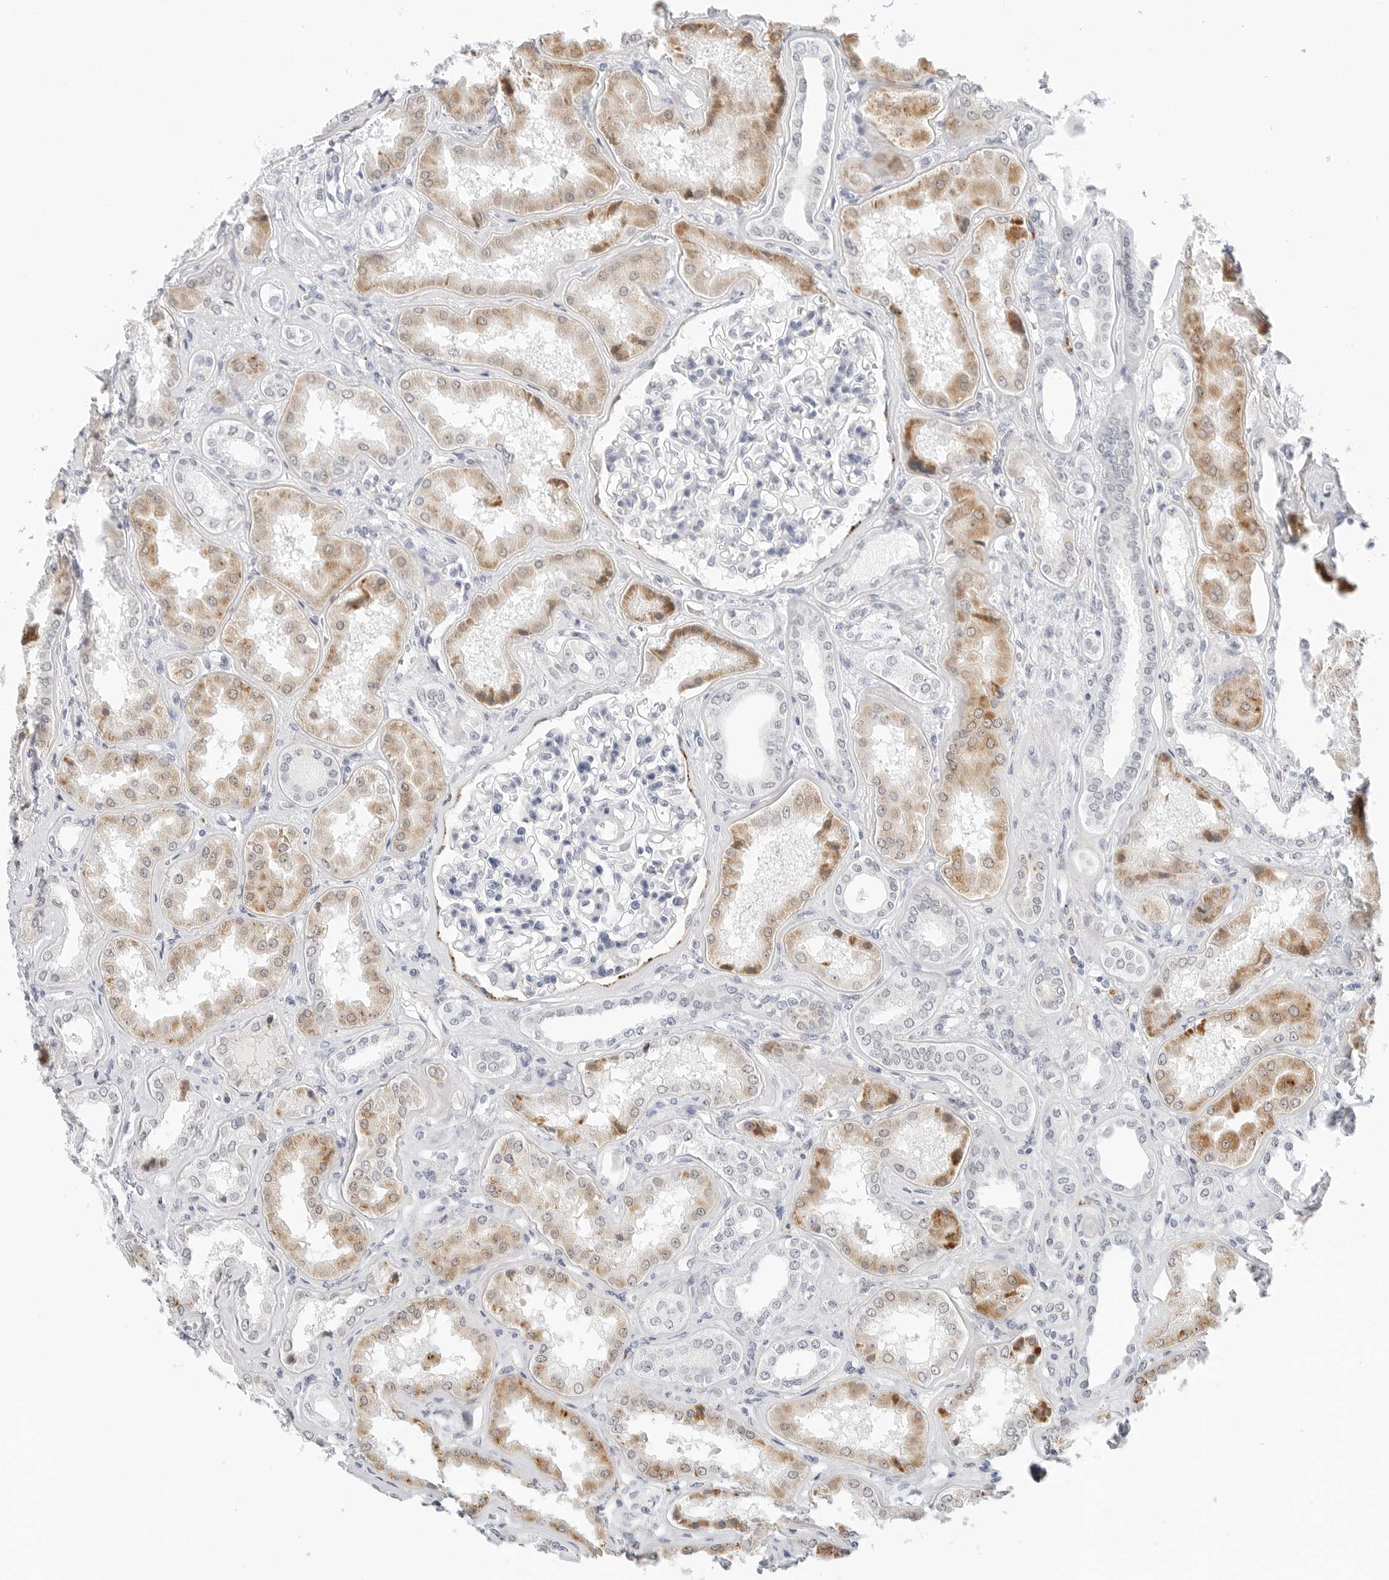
{"staining": {"intensity": "negative", "quantity": "none", "location": "none"}, "tissue": "kidney", "cell_type": "Cells in glomeruli", "image_type": "normal", "snomed": [{"axis": "morphology", "description": "Normal tissue, NOS"}, {"axis": "topography", "description": "Kidney"}], "caption": "DAB immunohistochemical staining of normal kidney exhibits no significant staining in cells in glomeruli.", "gene": "TSEN2", "patient": {"sex": "female", "age": 56}}